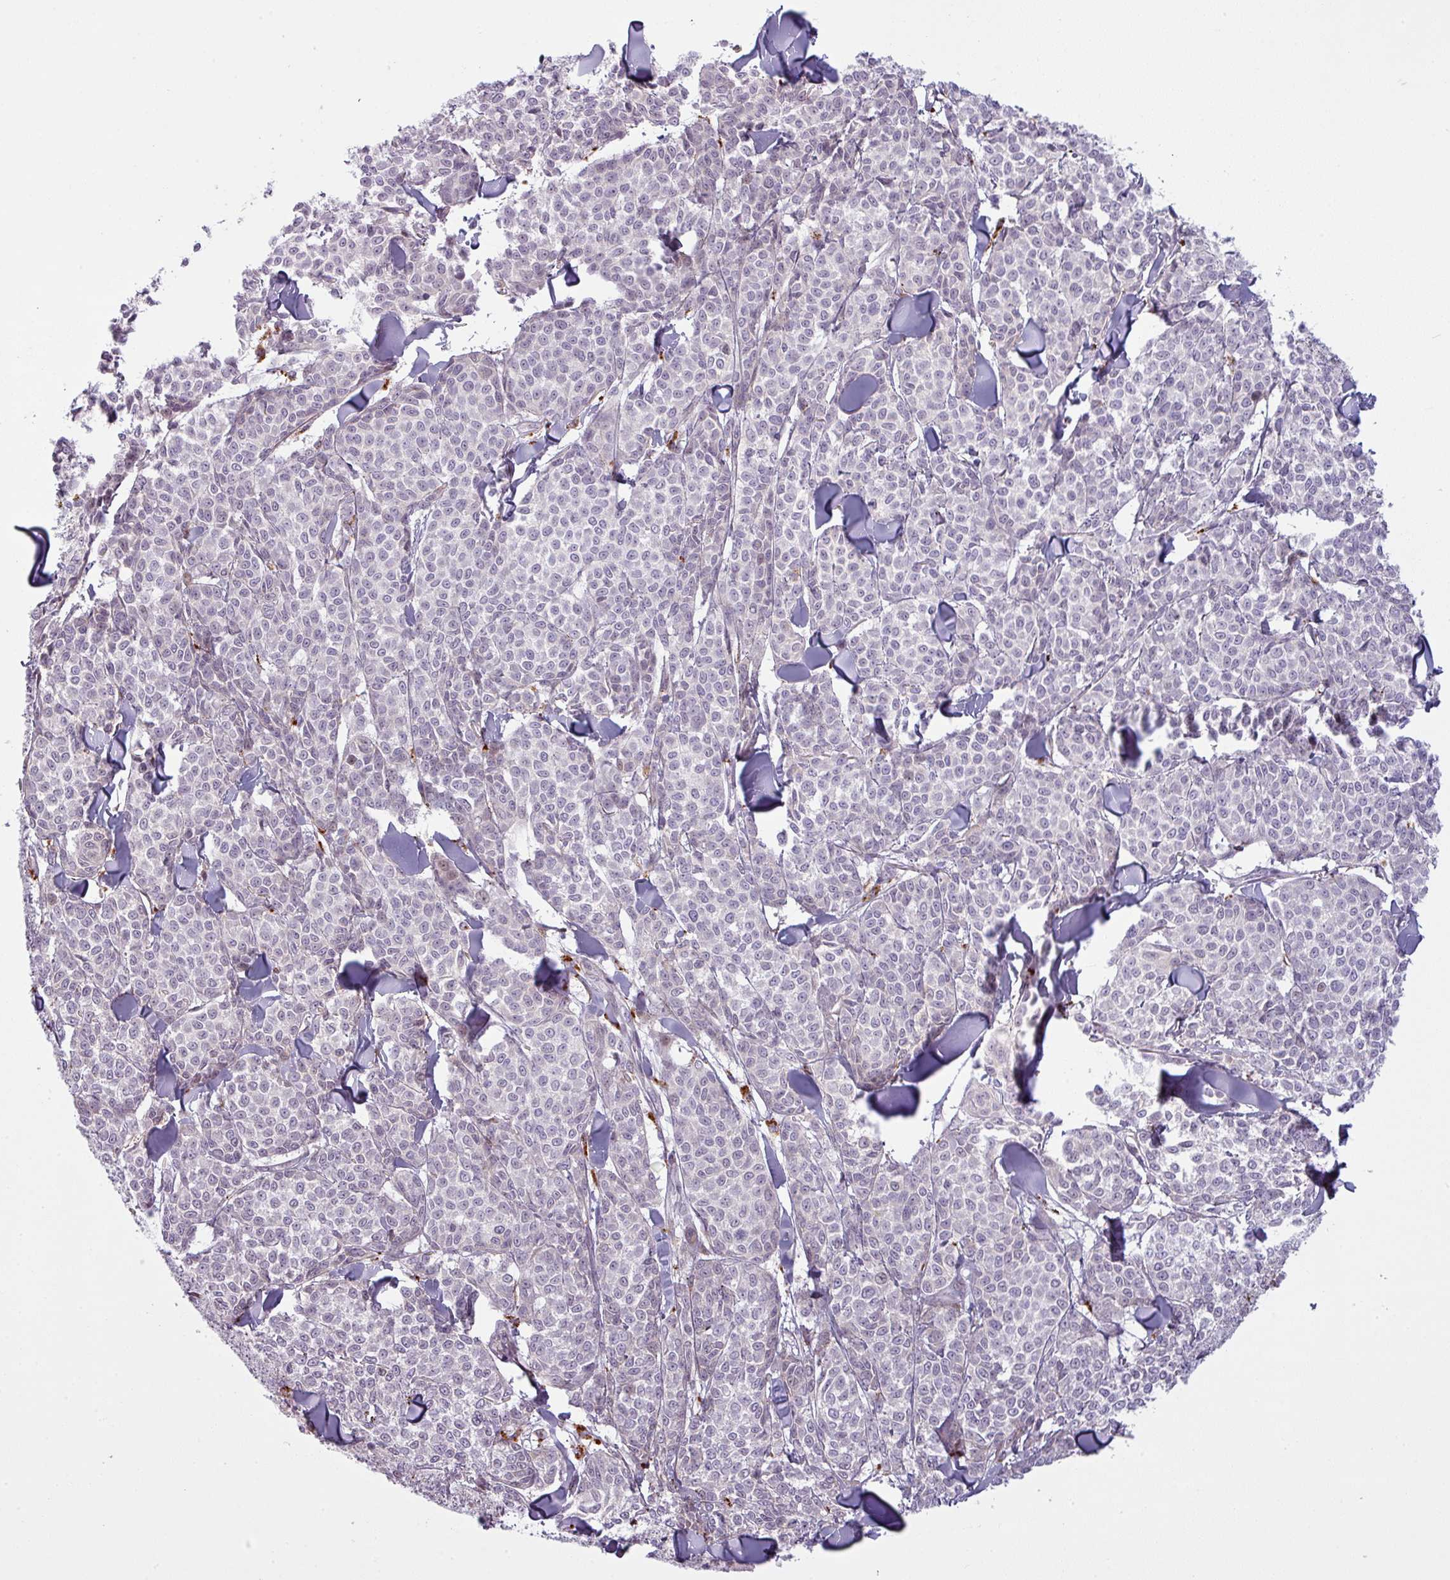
{"staining": {"intensity": "negative", "quantity": "none", "location": "none"}, "tissue": "melanoma", "cell_type": "Tumor cells", "image_type": "cancer", "snomed": [{"axis": "morphology", "description": "Malignant melanoma, NOS"}, {"axis": "topography", "description": "Skin"}], "caption": "An image of human malignant melanoma is negative for staining in tumor cells.", "gene": "MAP7D2", "patient": {"sex": "male", "age": 46}}